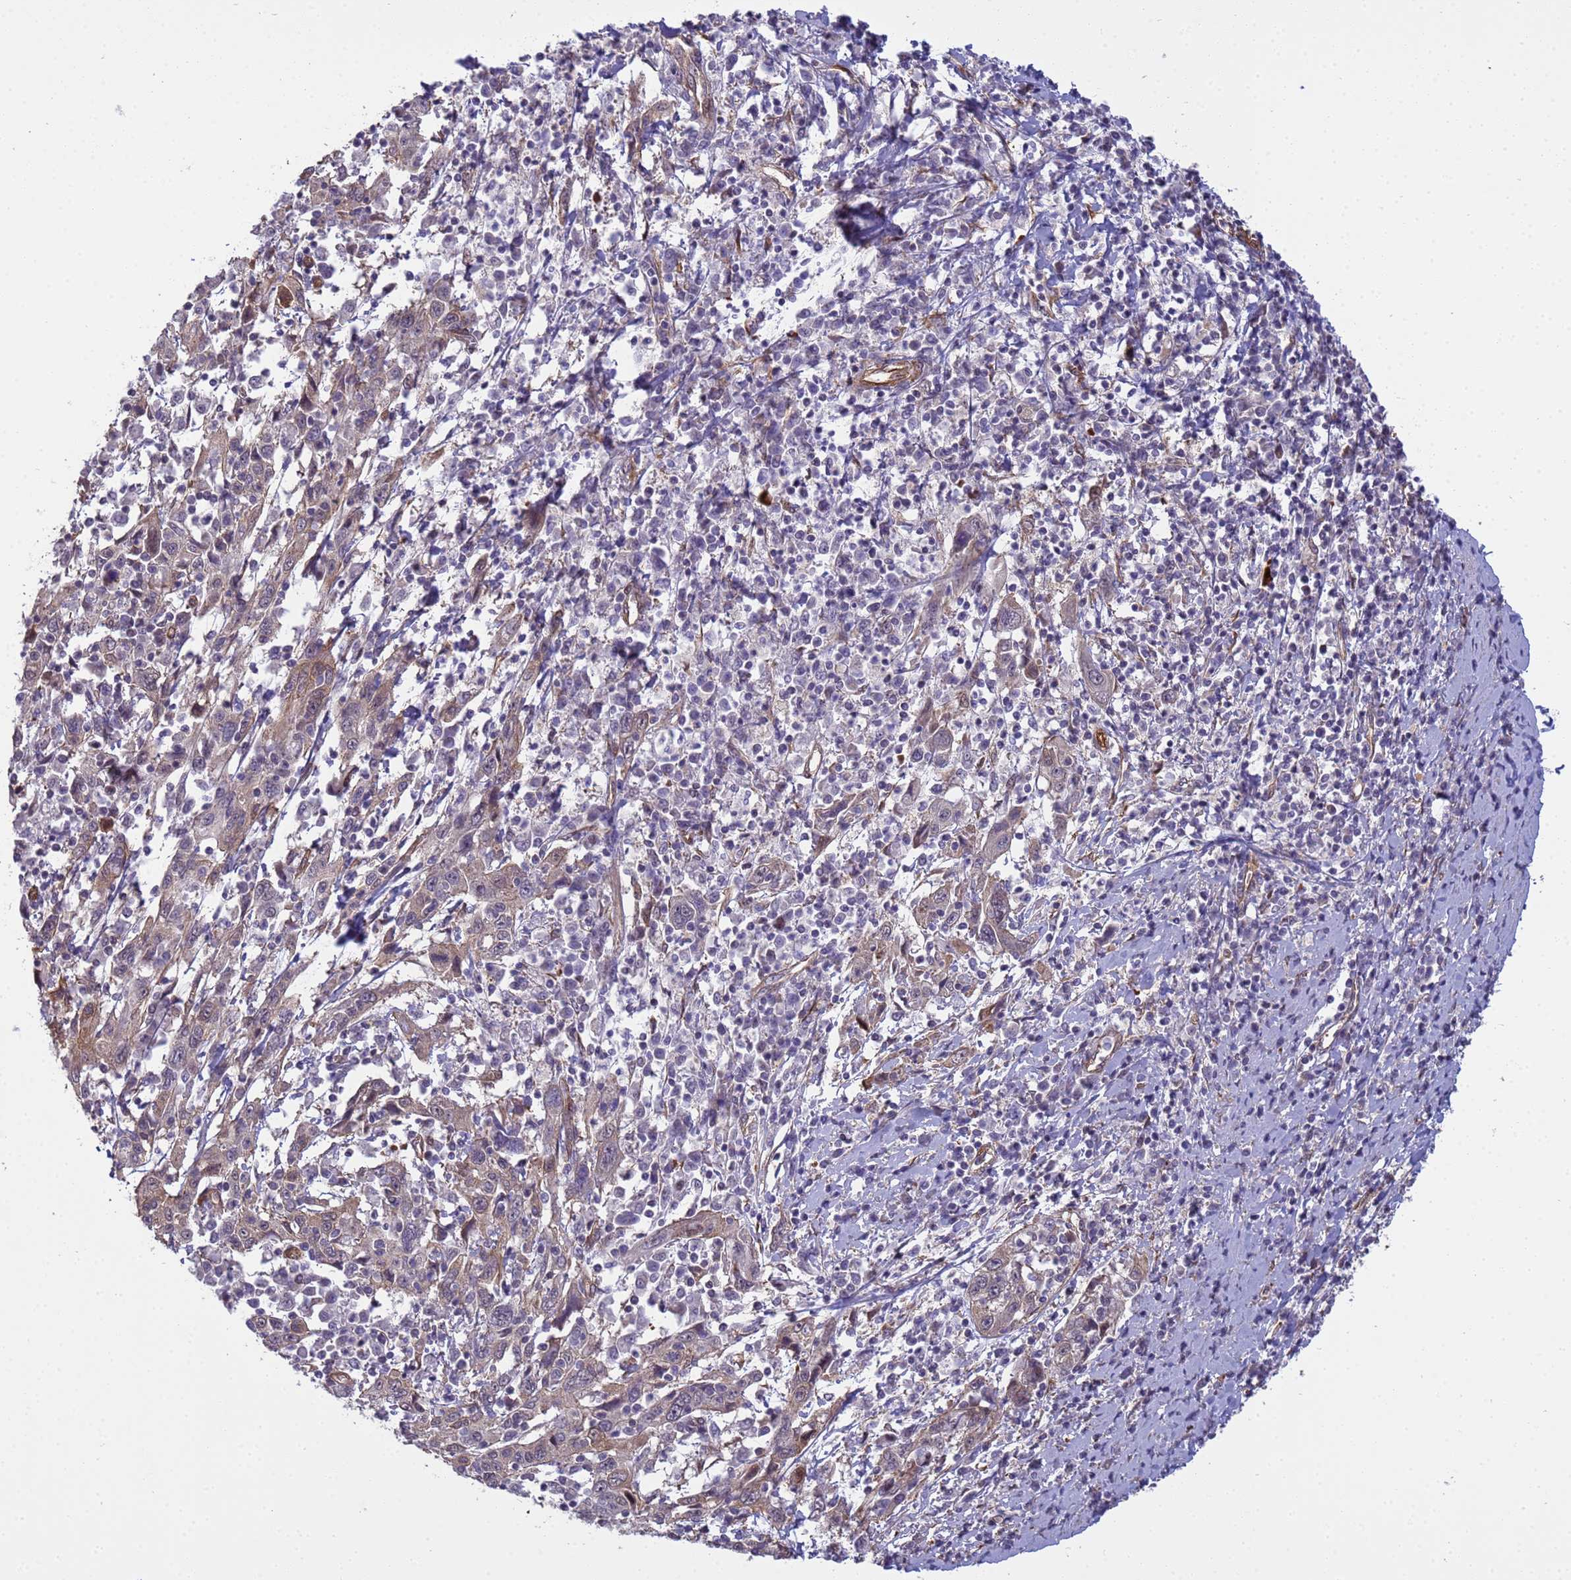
{"staining": {"intensity": "weak", "quantity": ">75%", "location": "cytoplasmic/membranous"}, "tissue": "cervical cancer", "cell_type": "Tumor cells", "image_type": "cancer", "snomed": [{"axis": "morphology", "description": "Squamous cell carcinoma, NOS"}, {"axis": "topography", "description": "Cervix"}], "caption": "The micrograph exhibits immunohistochemical staining of cervical cancer (squamous cell carcinoma). There is weak cytoplasmic/membranous staining is seen in approximately >75% of tumor cells.", "gene": "ITGB4", "patient": {"sex": "female", "age": 46}}